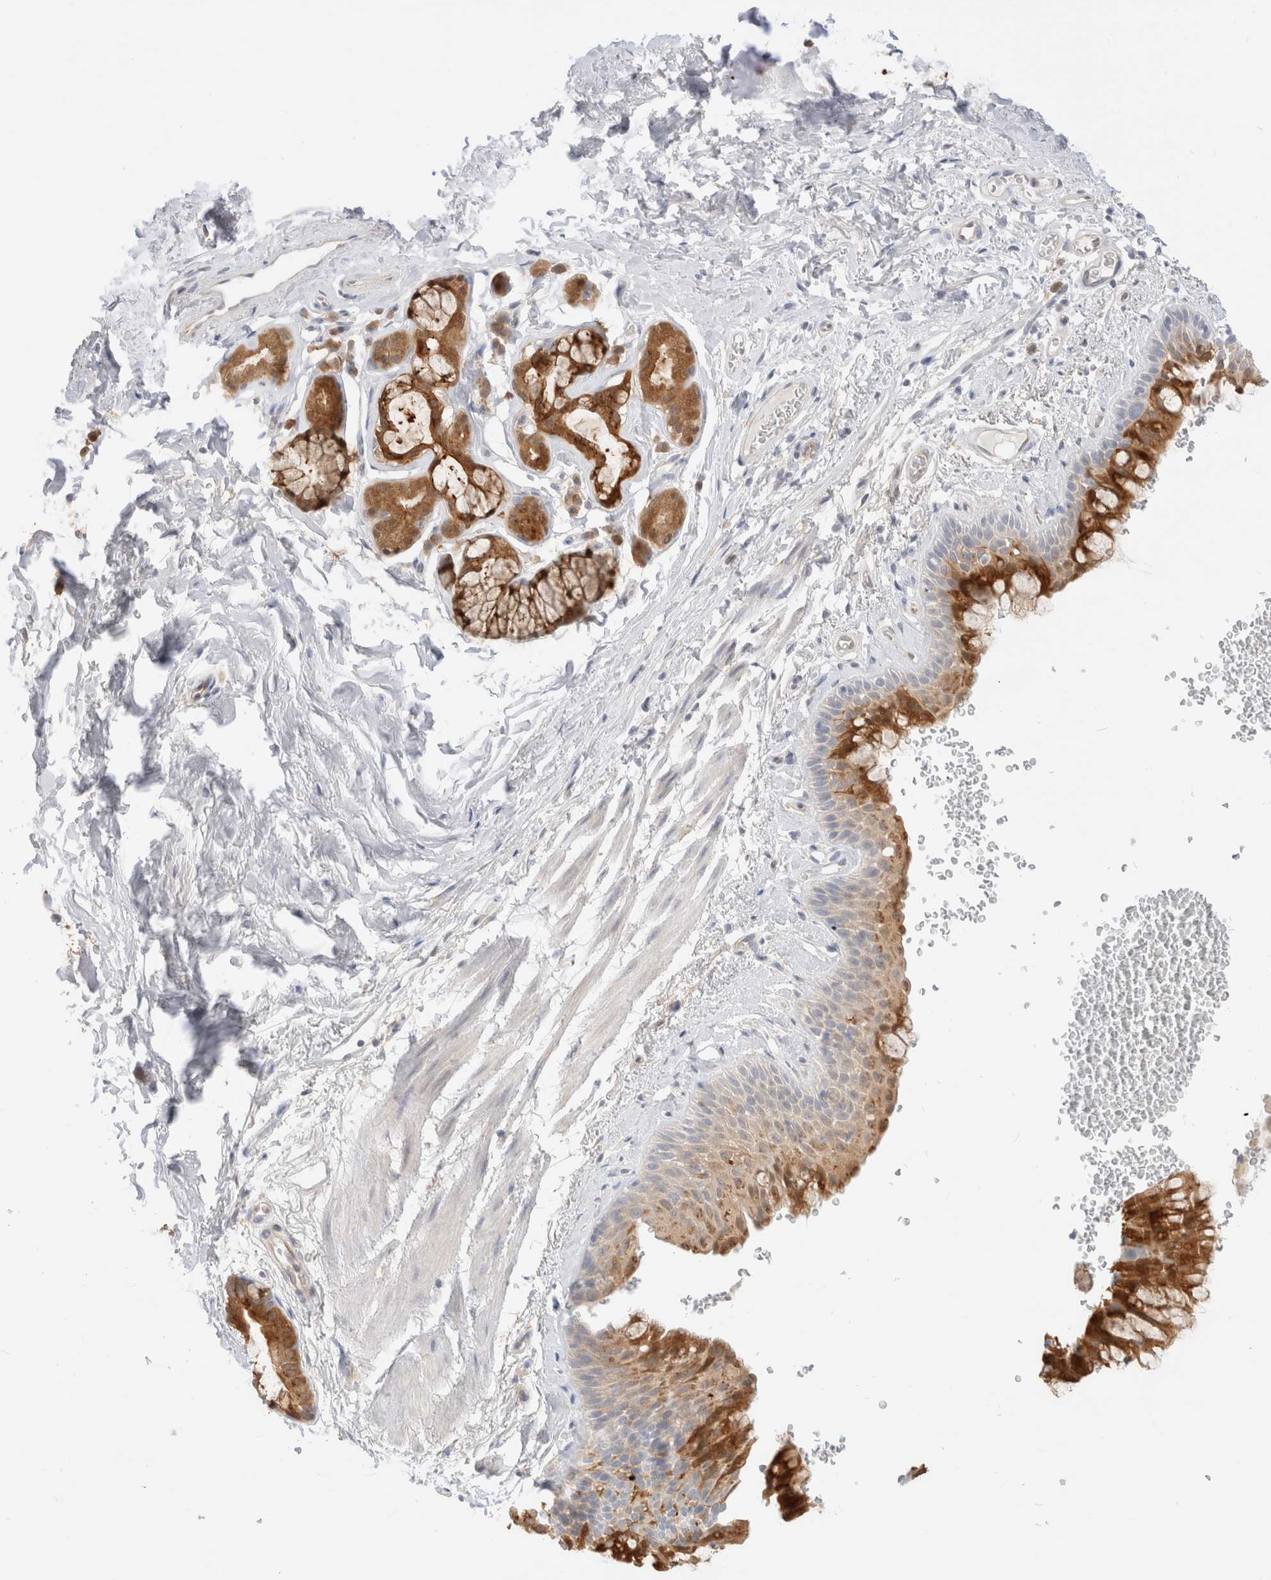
{"staining": {"intensity": "moderate", "quantity": "25%-75%", "location": "cytoplasmic/membranous"}, "tissue": "bronchus", "cell_type": "Respiratory epithelial cells", "image_type": "normal", "snomed": [{"axis": "morphology", "description": "Normal tissue, NOS"}, {"axis": "topography", "description": "Cartilage tissue"}, {"axis": "topography", "description": "Bronchus"}], "caption": "Normal bronchus reveals moderate cytoplasmic/membranous positivity in approximately 25%-75% of respiratory epithelial cells, visualized by immunohistochemistry.", "gene": "EFCAB13", "patient": {"sex": "female", "age": 53}}